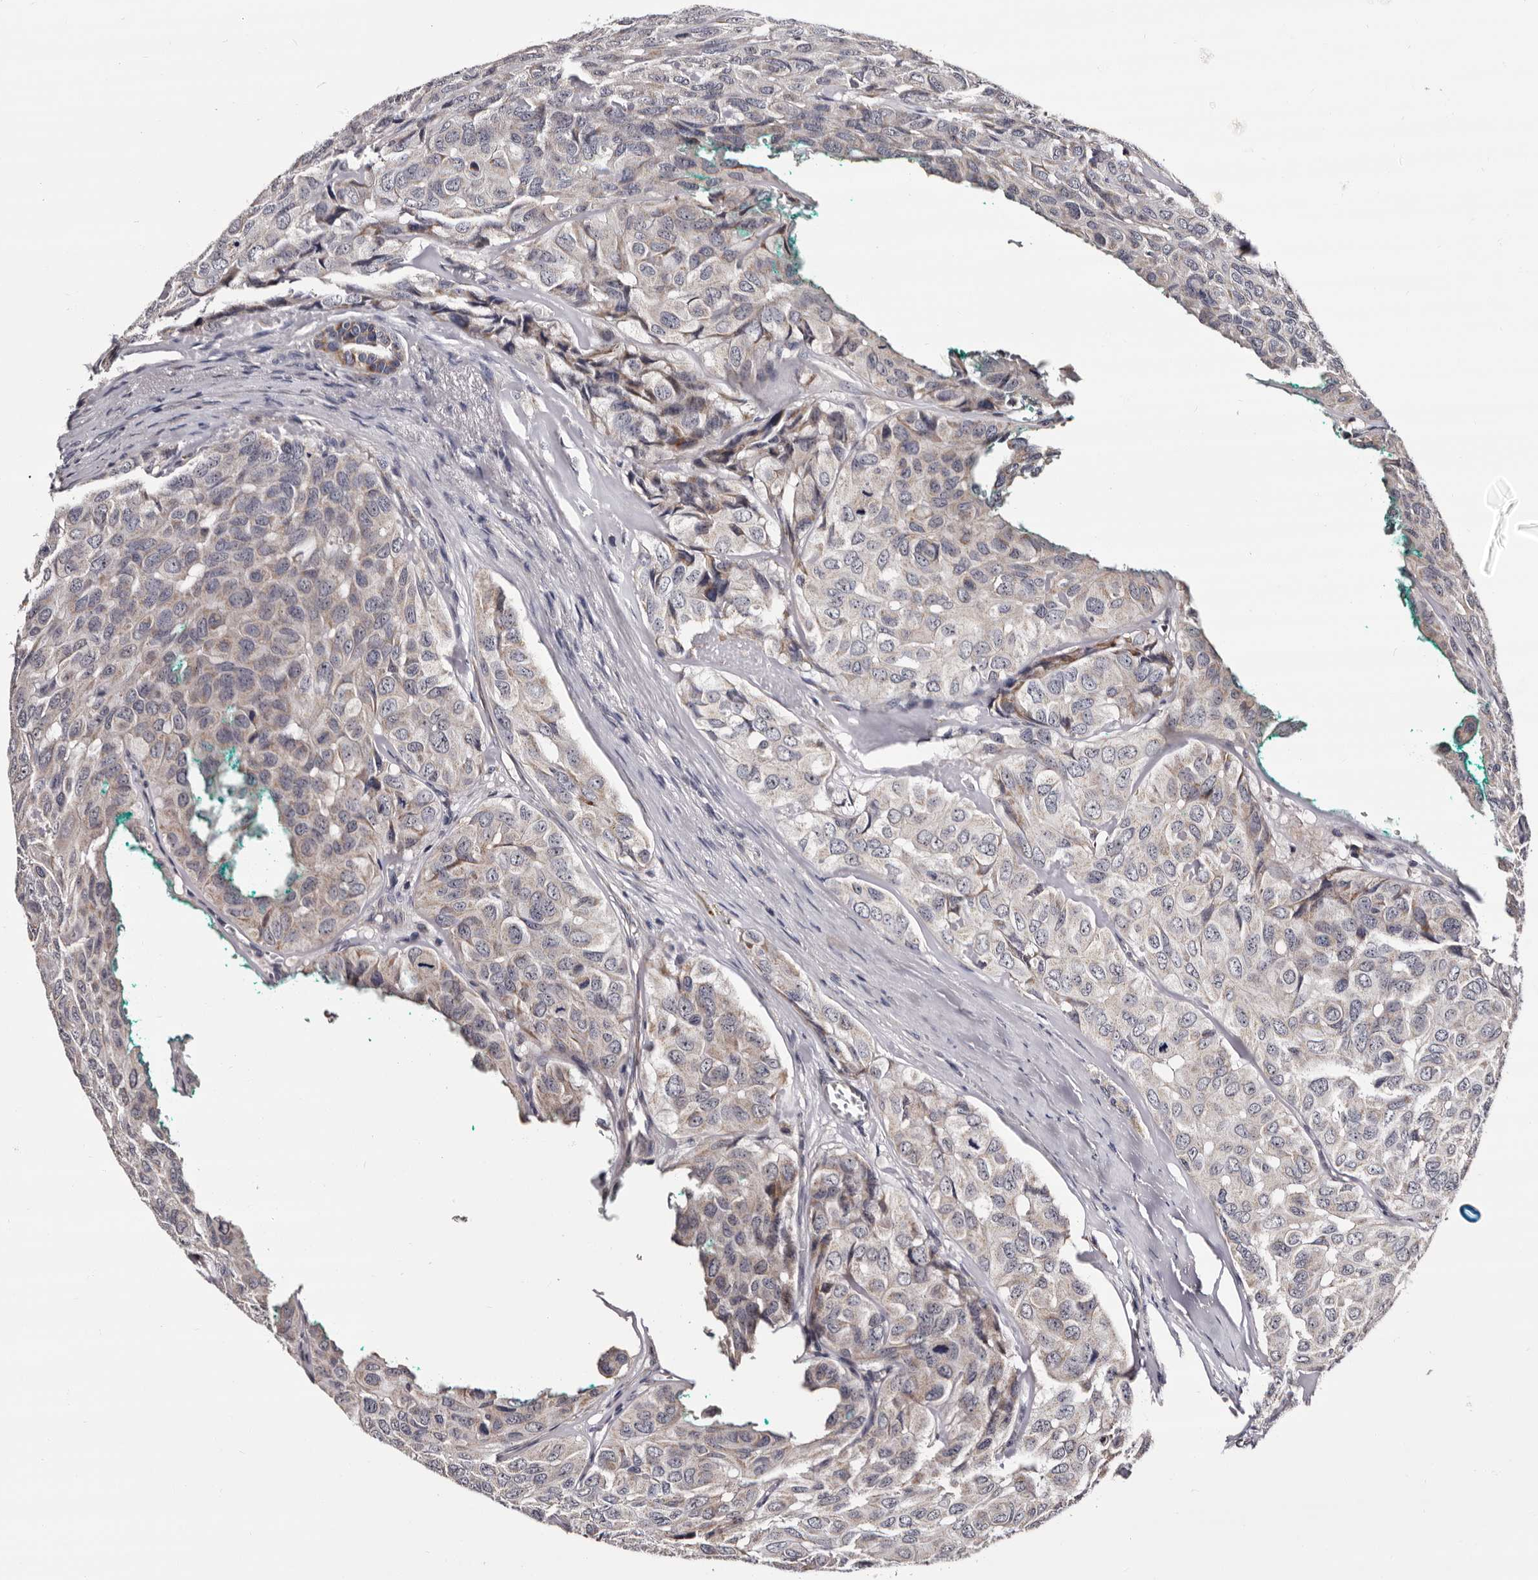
{"staining": {"intensity": "weak", "quantity": "<25%", "location": "cytoplasmic/membranous"}, "tissue": "head and neck cancer", "cell_type": "Tumor cells", "image_type": "cancer", "snomed": [{"axis": "morphology", "description": "Adenocarcinoma, NOS"}, {"axis": "topography", "description": "Salivary gland, NOS"}, {"axis": "topography", "description": "Head-Neck"}], "caption": "A high-resolution histopathology image shows IHC staining of head and neck adenocarcinoma, which shows no significant expression in tumor cells.", "gene": "TAF4B", "patient": {"sex": "female", "age": 76}}